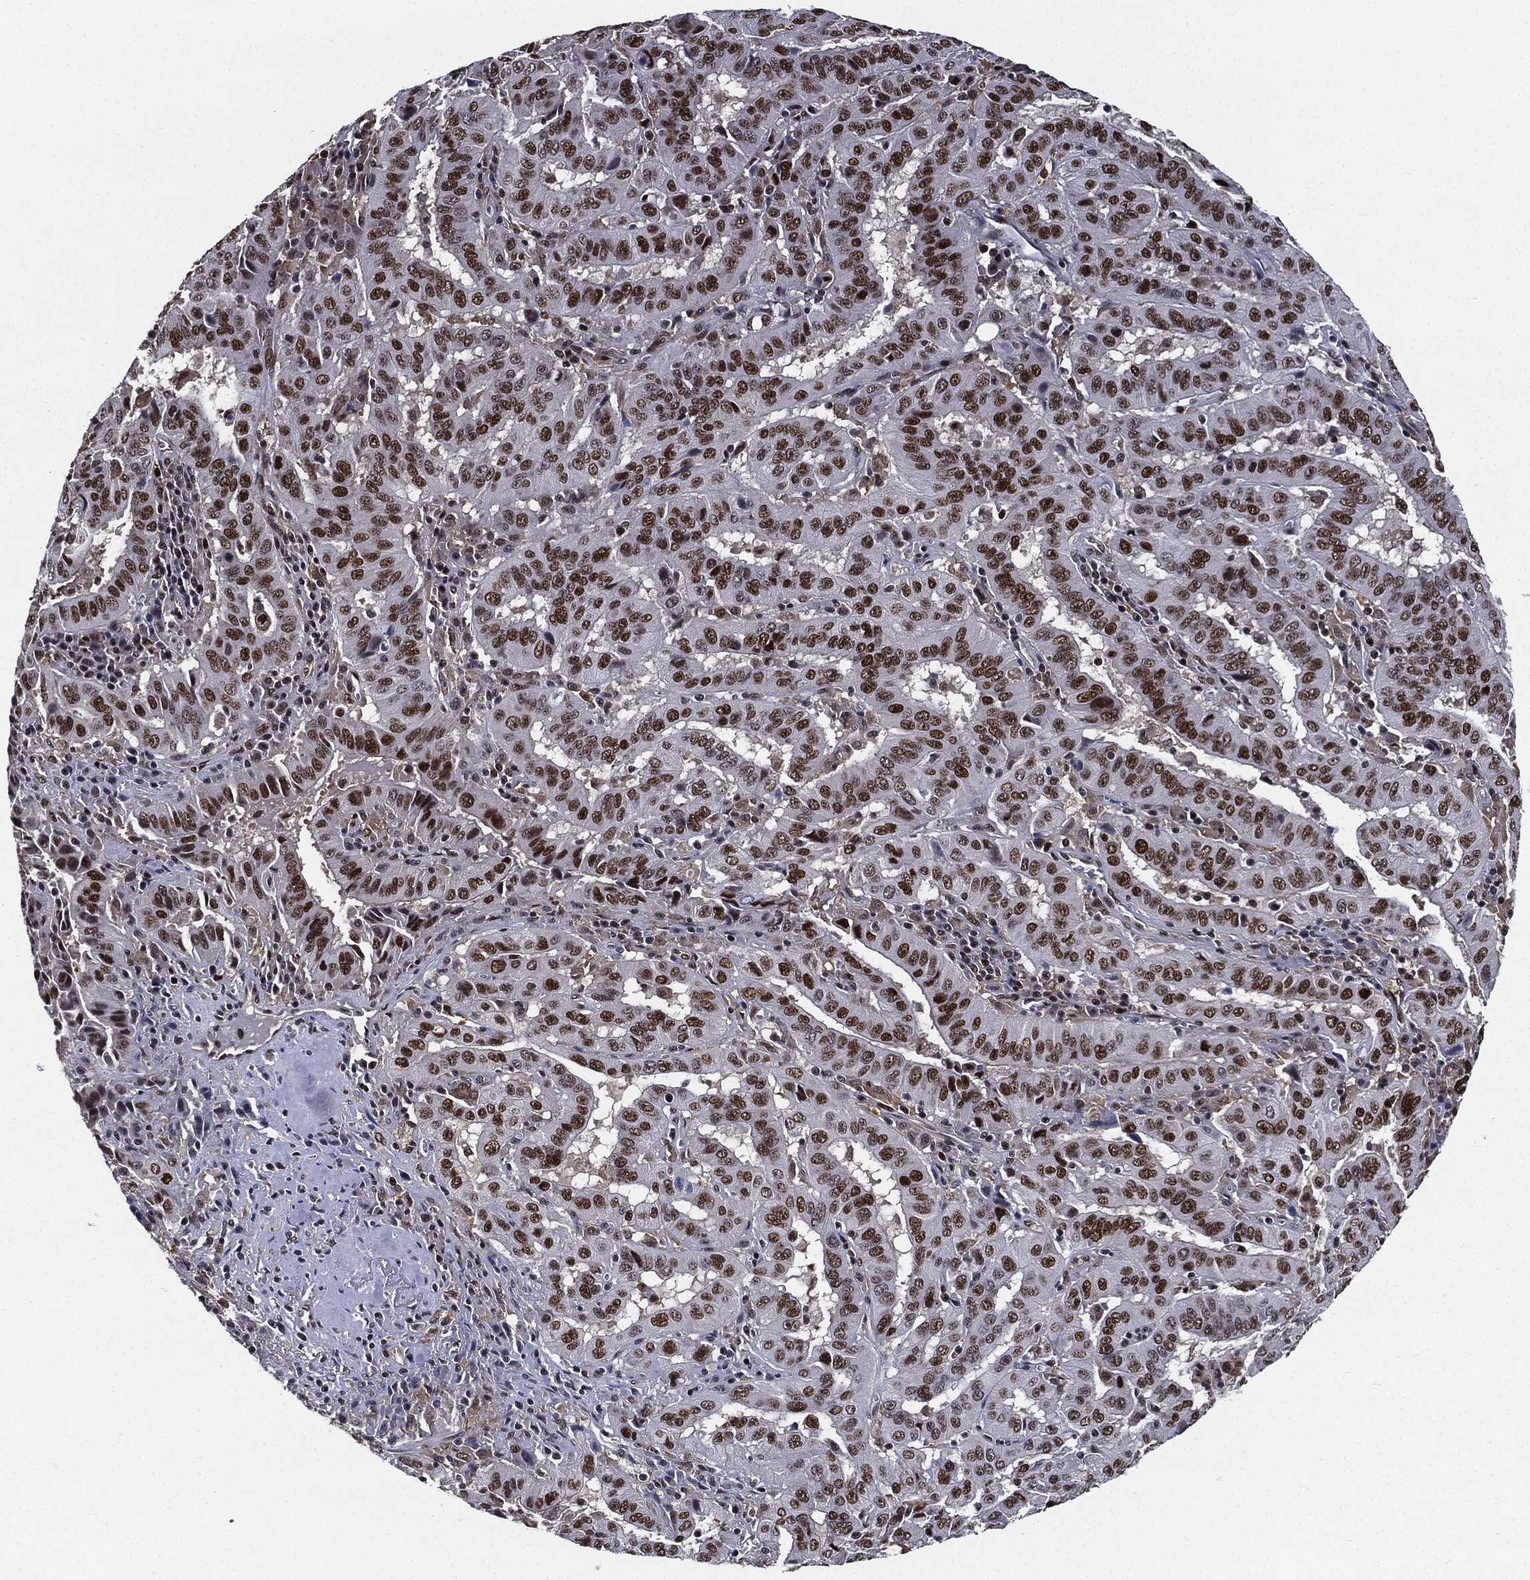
{"staining": {"intensity": "strong", "quantity": "25%-75%", "location": "nuclear"}, "tissue": "pancreatic cancer", "cell_type": "Tumor cells", "image_type": "cancer", "snomed": [{"axis": "morphology", "description": "Adenocarcinoma, NOS"}, {"axis": "topography", "description": "Pancreas"}], "caption": "Human pancreatic cancer (adenocarcinoma) stained with a protein marker demonstrates strong staining in tumor cells.", "gene": "JUN", "patient": {"sex": "male", "age": 63}}